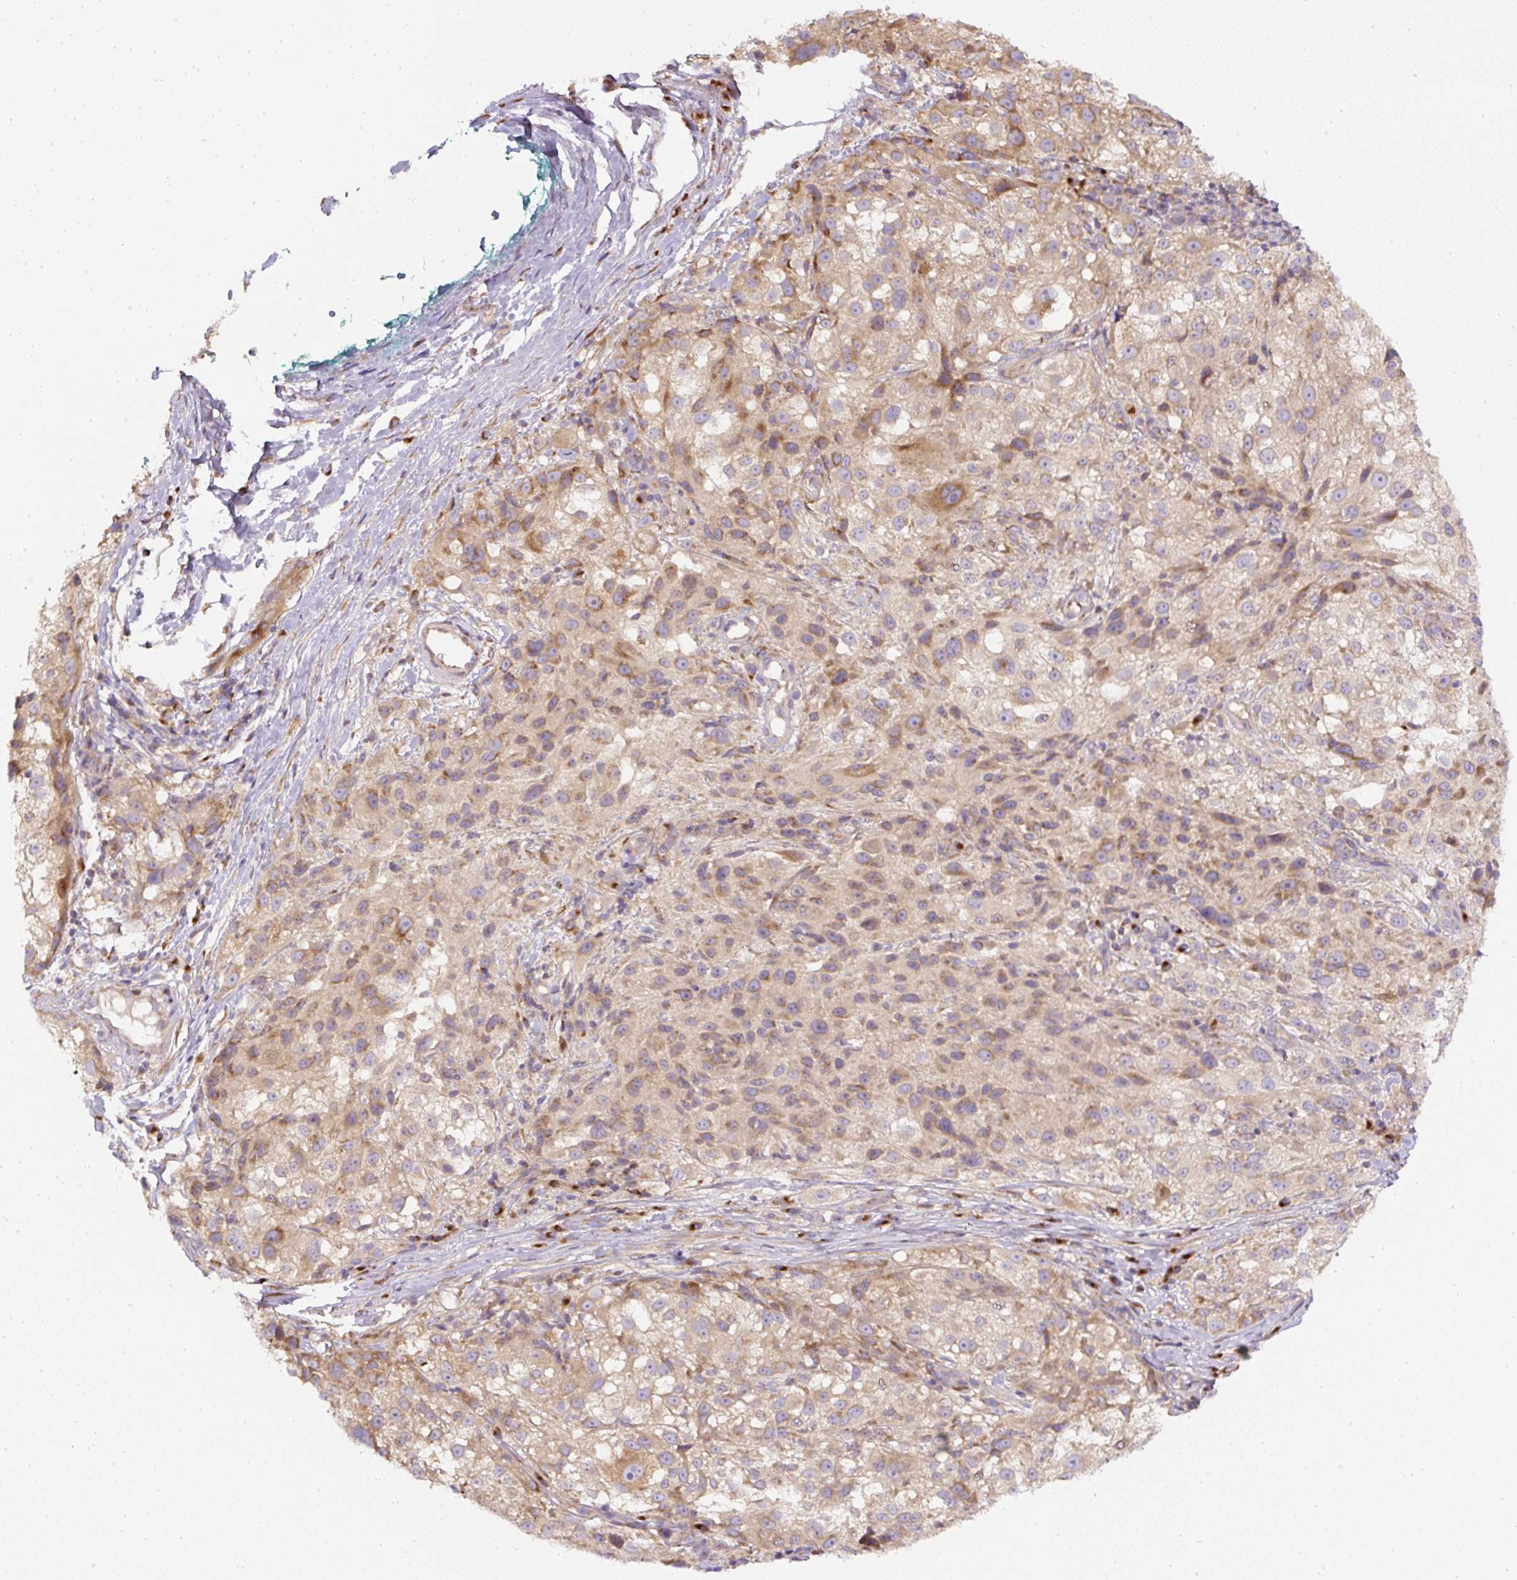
{"staining": {"intensity": "moderate", "quantity": "25%-75%", "location": "cytoplasmic/membranous"}, "tissue": "melanoma", "cell_type": "Tumor cells", "image_type": "cancer", "snomed": [{"axis": "morphology", "description": "Necrosis, NOS"}, {"axis": "morphology", "description": "Malignant melanoma, NOS"}, {"axis": "topography", "description": "Skin"}], "caption": "A histopathology image showing moderate cytoplasmic/membranous positivity in about 25%-75% of tumor cells in melanoma, as visualized by brown immunohistochemical staining.", "gene": "MLX", "patient": {"sex": "female", "age": 87}}